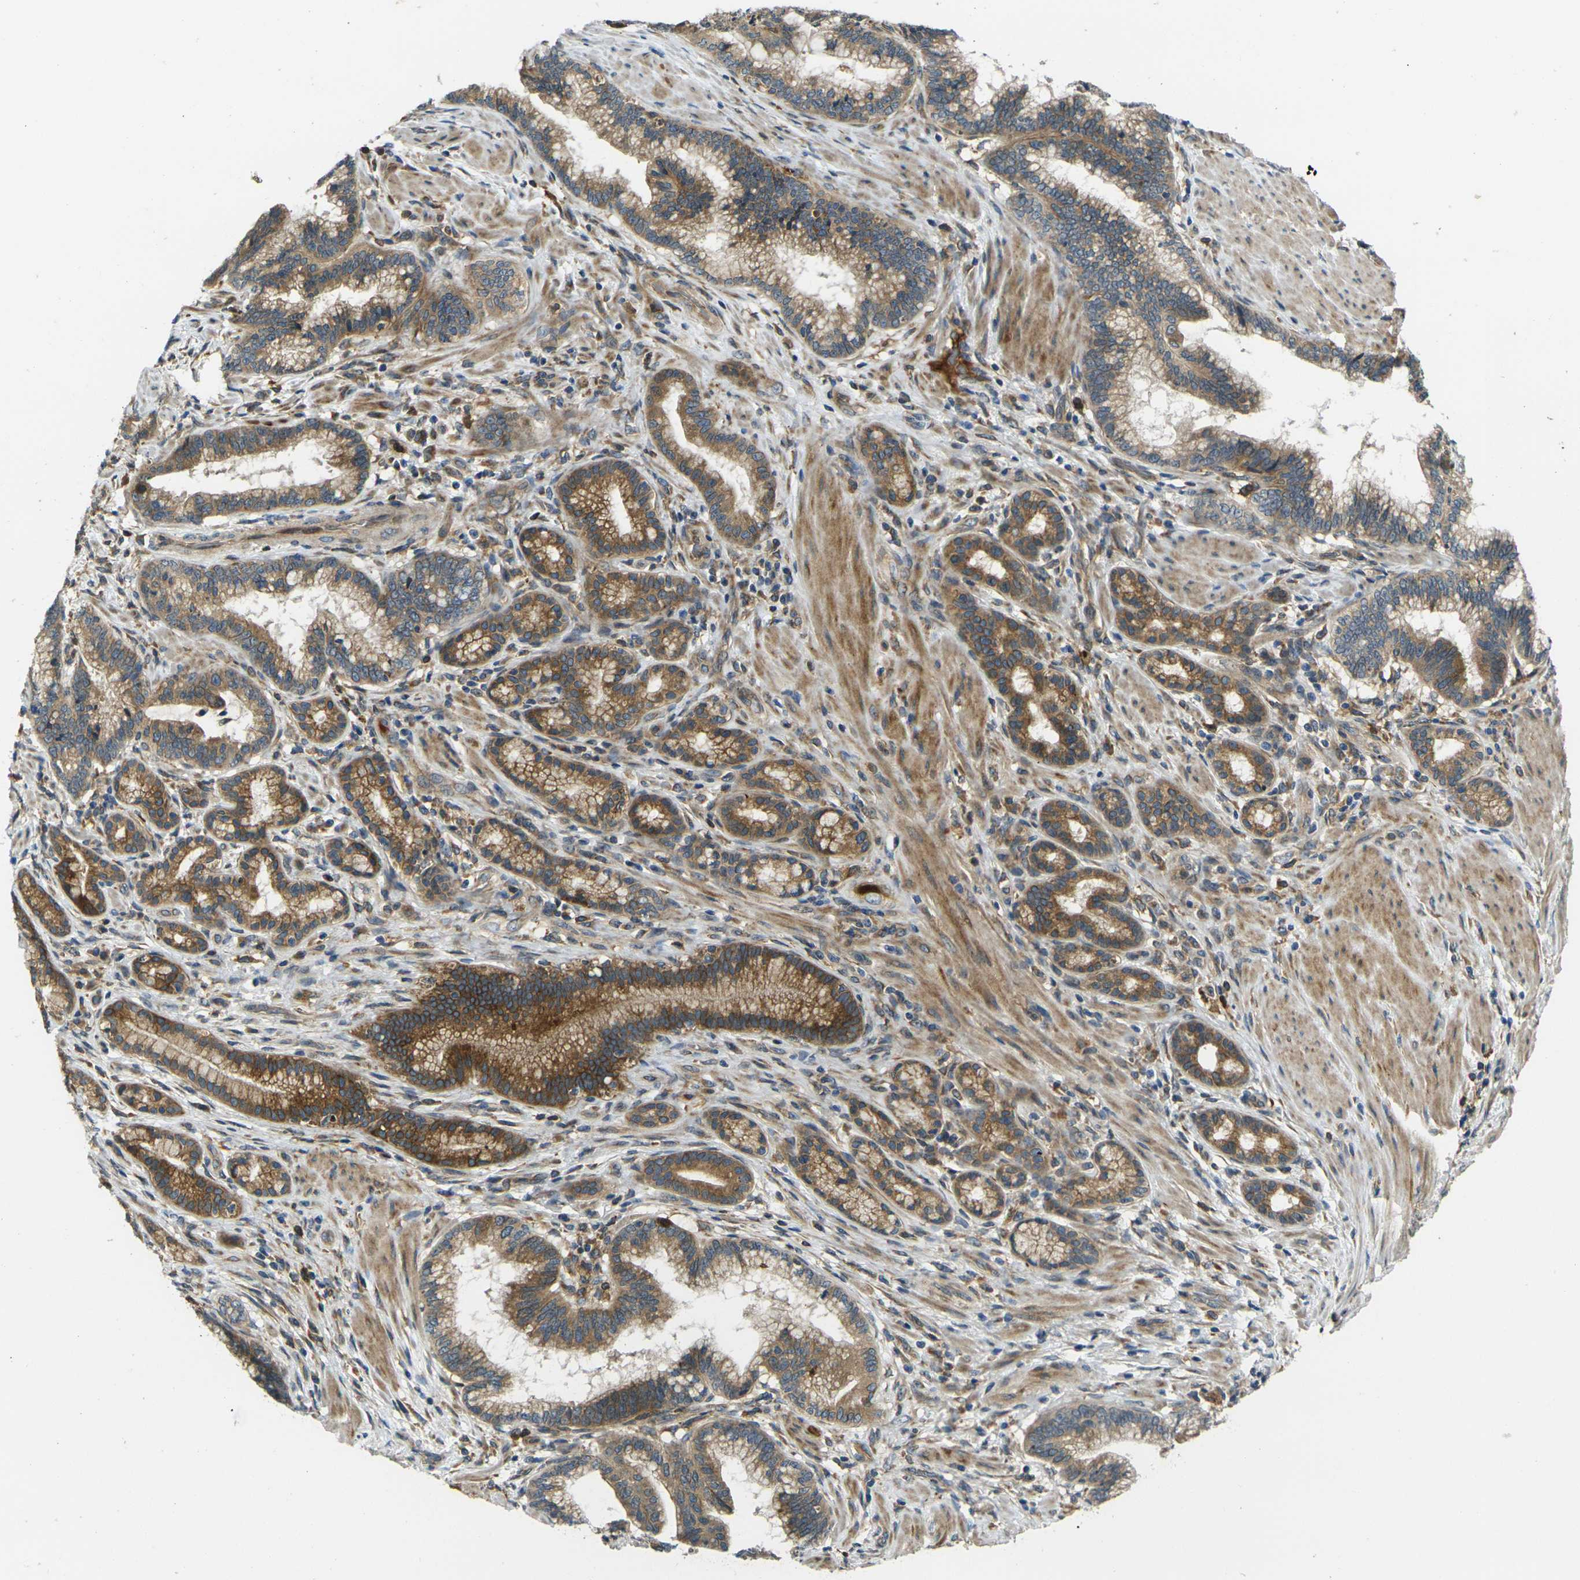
{"staining": {"intensity": "moderate", "quantity": ">75%", "location": "cytoplasmic/membranous"}, "tissue": "pancreatic cancer", "cell_type": "Tumor cells", "image_type": "cancer", "snomed": [{"axis": "morphology", "description": "Adenocarcinoma, NOS"}, {"axis": "topography", "description": "Pancreas"}], "caption": "Pancreatic adenocarcinoma stained with a brown dye exhibits moderate cytoplasmic/membranous positive expression in approximately >75% of tumor cells.", "gene": "FZD1", "patient": {"sex": "female", "age": 64}}